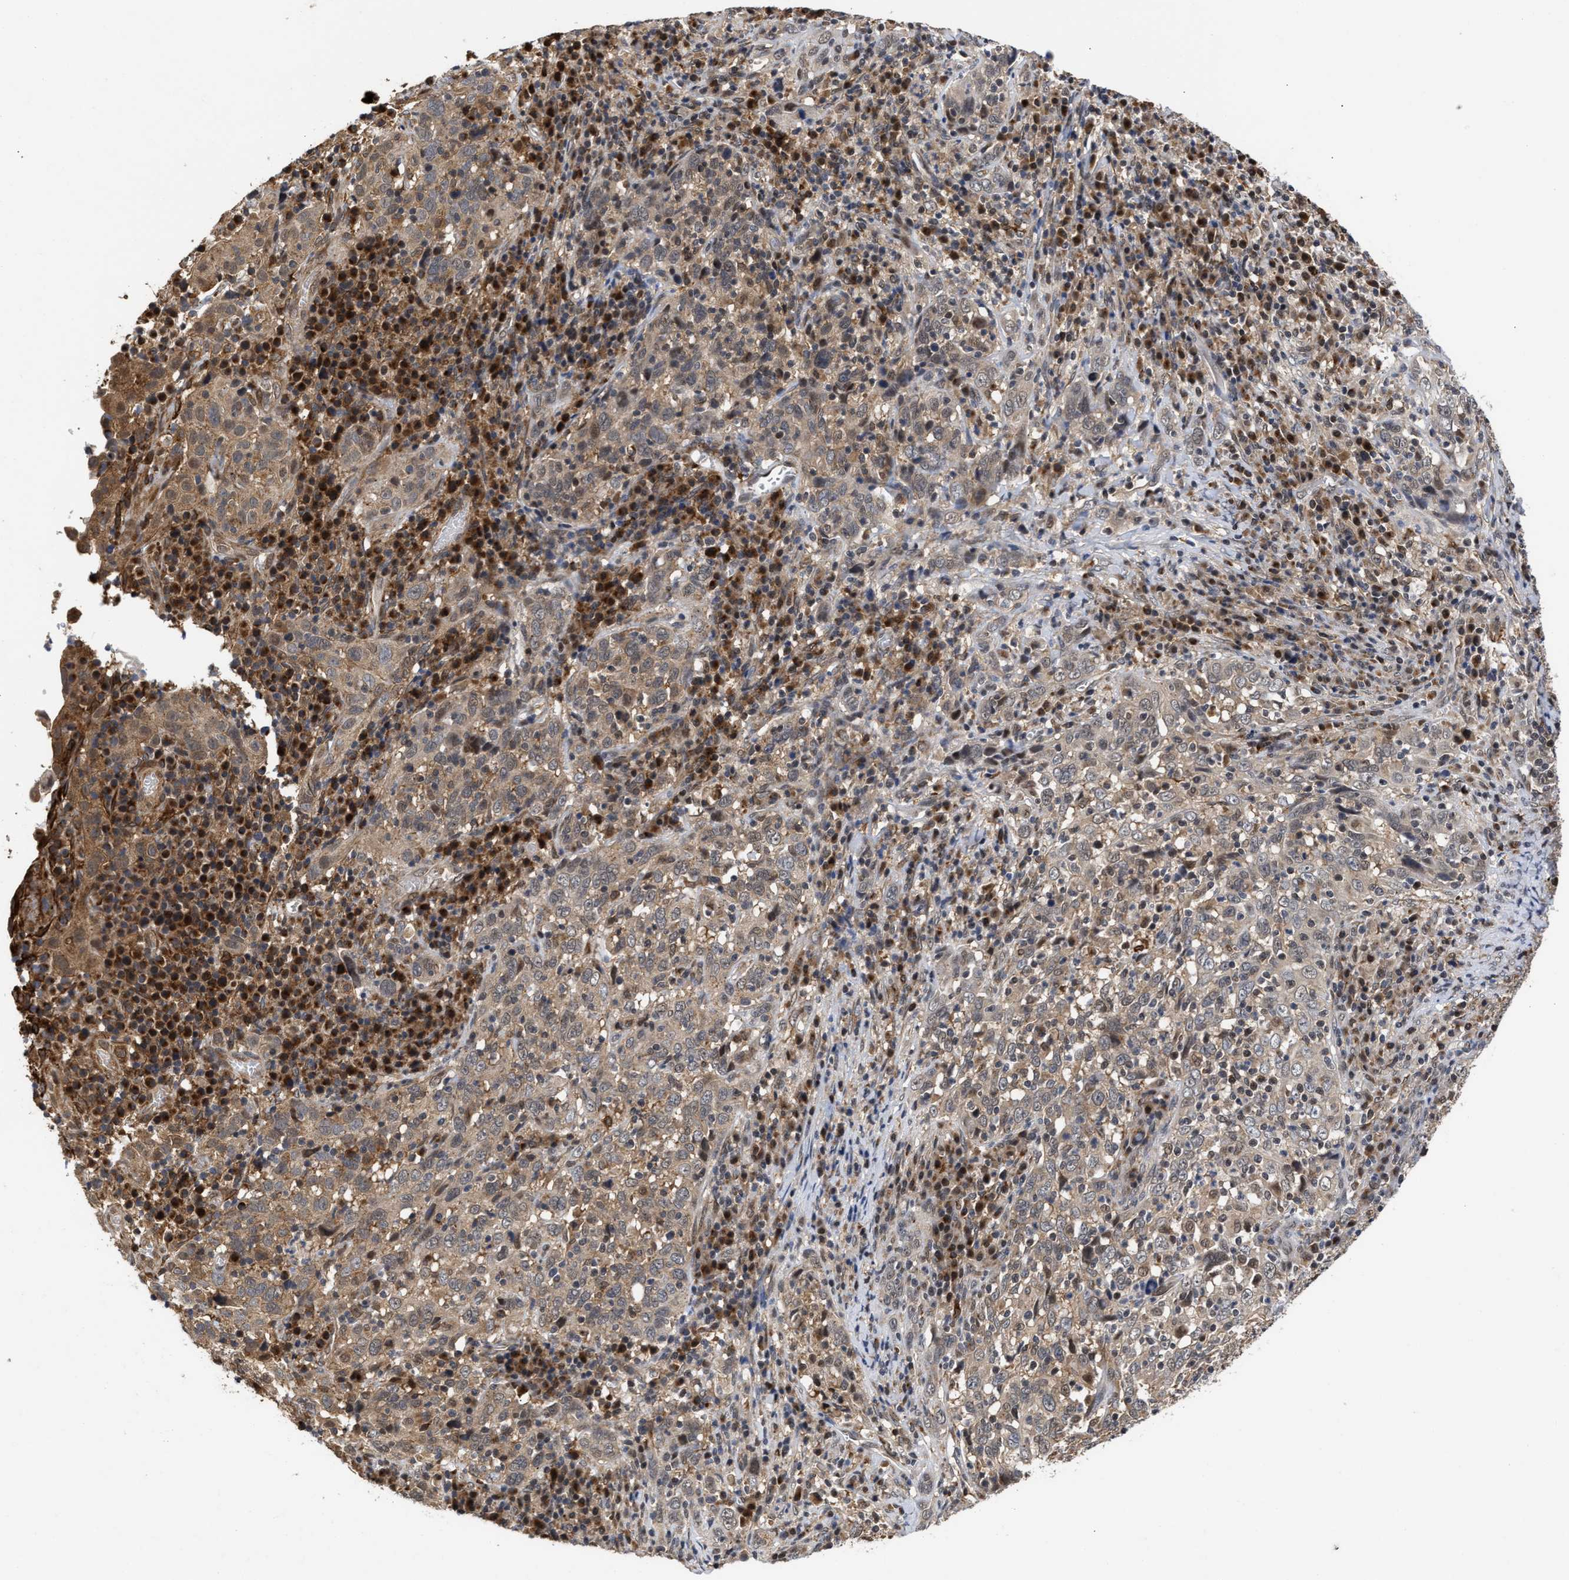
{"staining": {"intensity": "weak", "quantity": "25%-75%", "location": "cytoplasmic/membranous"}, "tissue": "cervical cancer", "cell_type": "Tumor cells", "image_type": "cancer", "snomed": [{"axis": "morphology", "description": "Squamous cell carcinoma, NOS"}, {"axis": "topography", "description": "Cervix"}], "caption": "IHC micrograph of human cervical cancer (squamous cell carcinoma) stained for a protein (brown), which exhibits low levels of weak cytoplasmic/membranous positivity in about 25%-75% of tumor cells.", "gene": "CLIP2", "patient": {"sex": "female", "age": 46}}